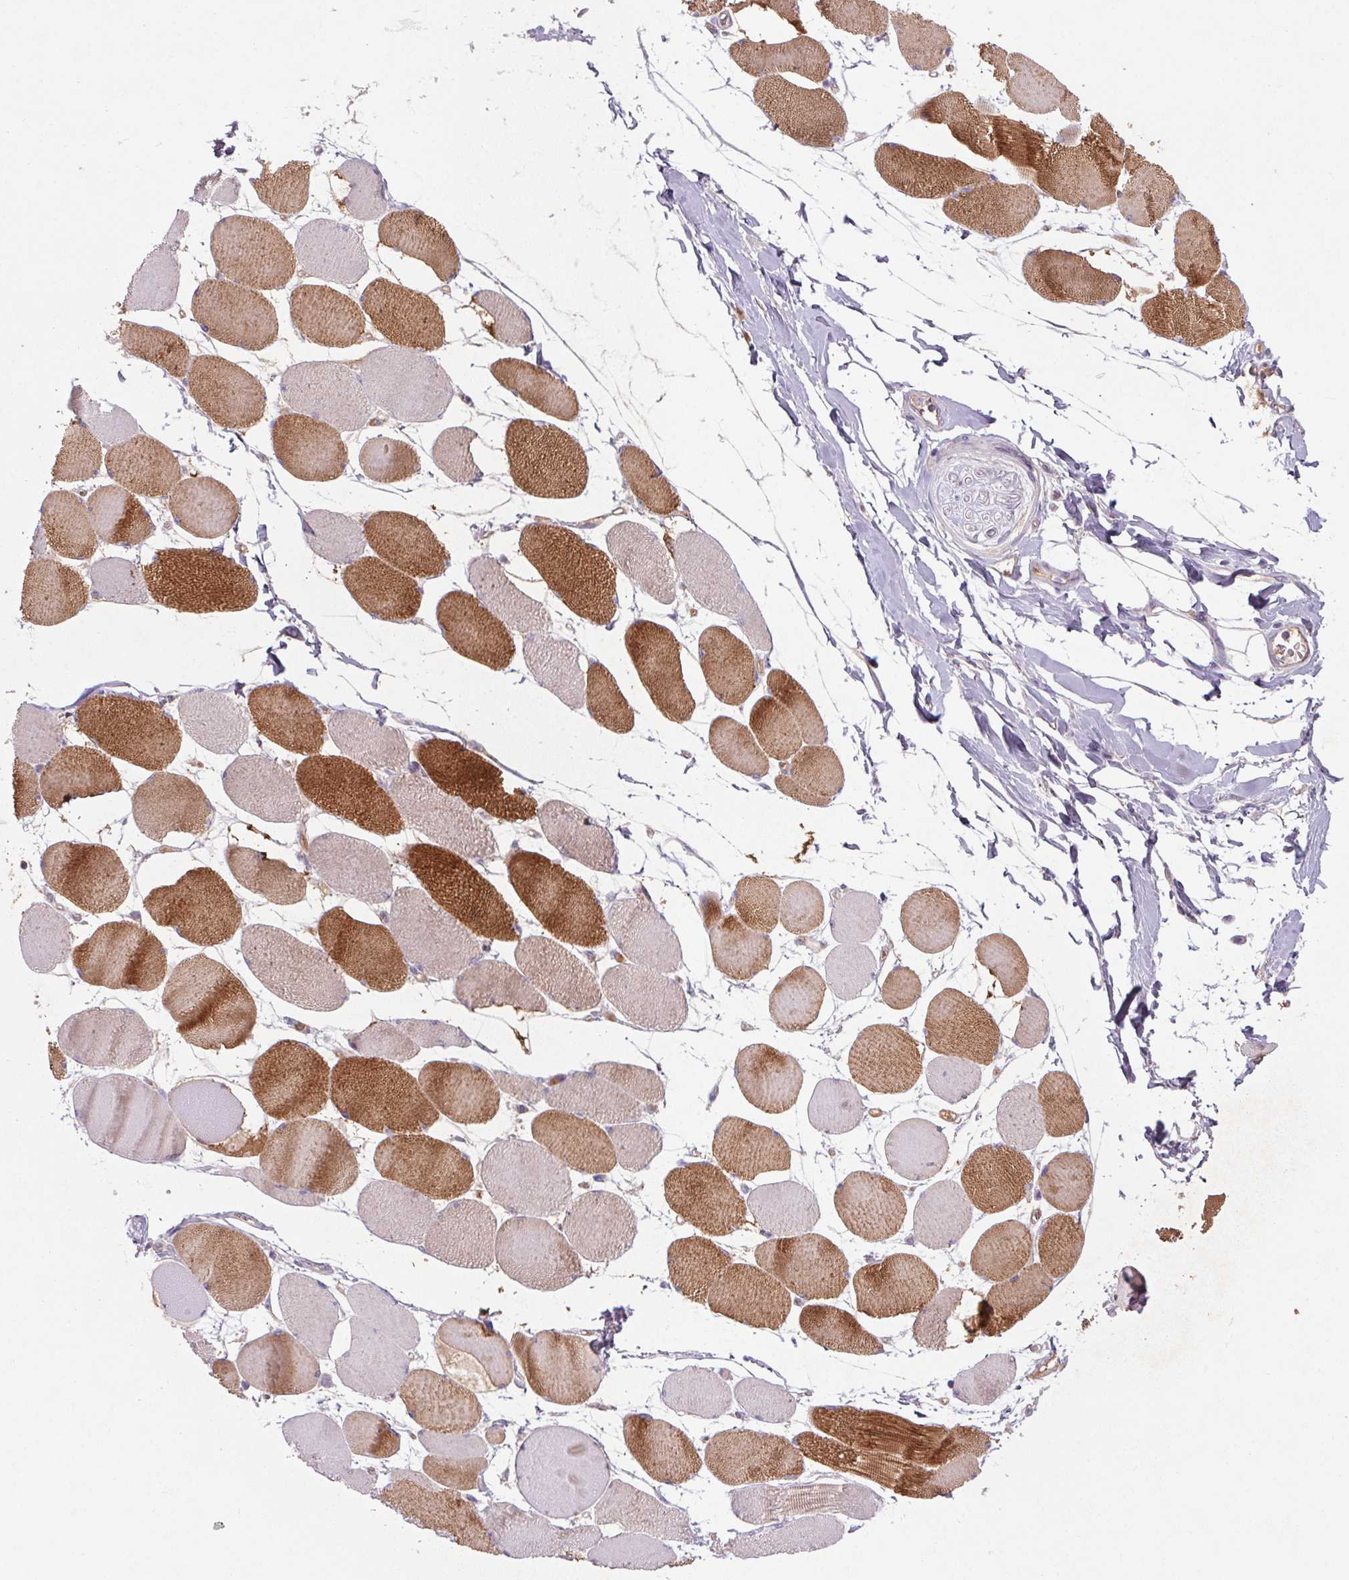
{"staining": {"intensity": "strong", "quantity": "25%-75%", "location": "cytoplasmic/membranous"}, "tissue": "skeletal muscle", "cell_type": "Myocytes", "image_type": "normal", "snomed": [{"axis": "morphology", "description": "Normal tissue, NOS"}, {"axis": "topography", "description": "Skeletal muscle"}], "caption": "High-power microscopy captured an immunohistochemistry (IHC) histopathology image of unremarkable skeletal muscle, revealing strong cytoplasmic/membranous staining in about 25%-75% of myocytes. (DAB = brown stain, brightfield microscopy at high magnification).", "gene": "APOC4", "patient": {"sex": "female", "age": 75}}